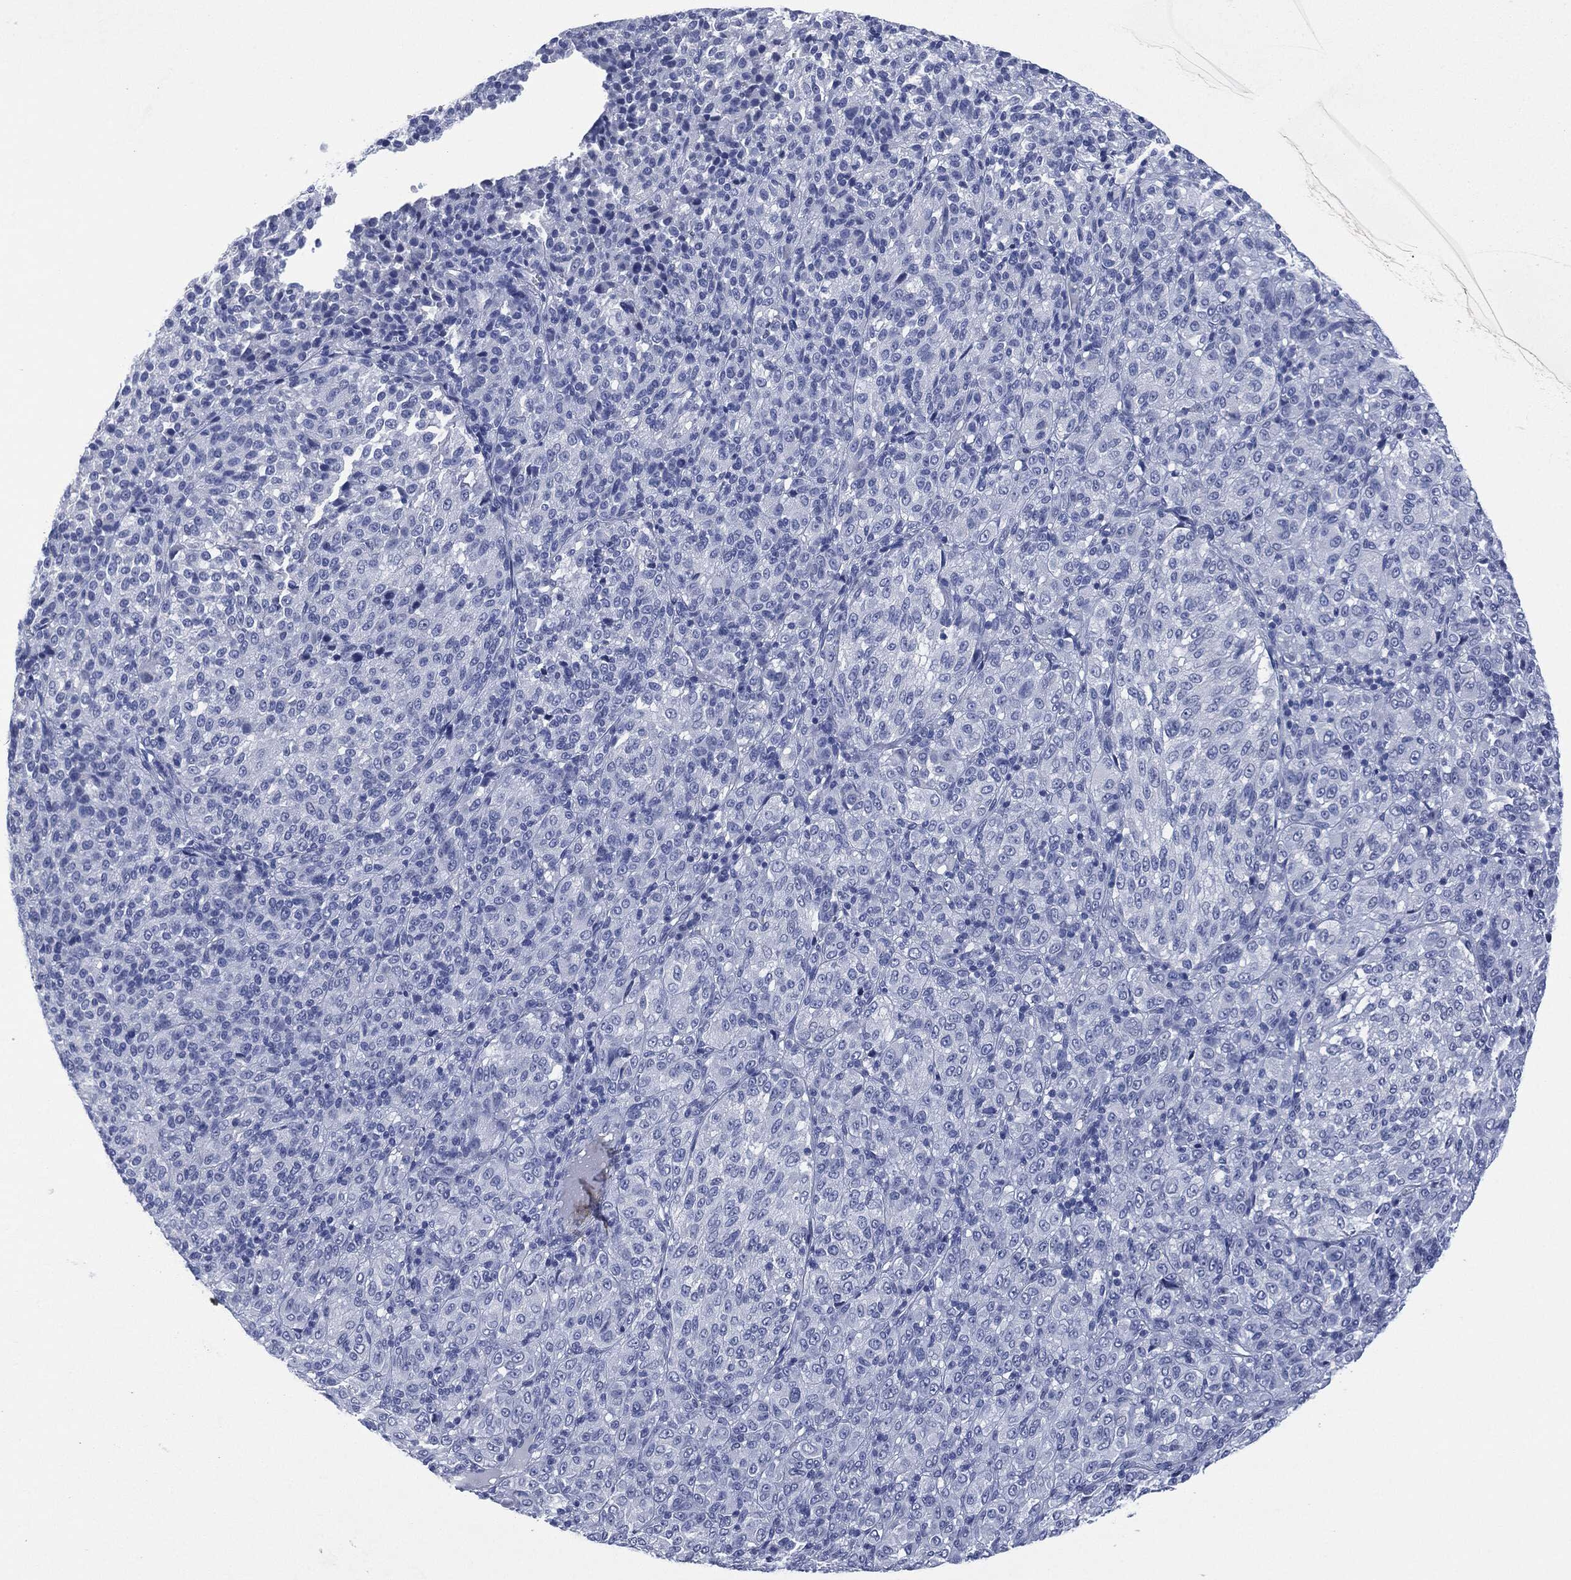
{"staining": {"intensity": "negative", "quantity": "none", "location": "none"}, "tissue": "melanoma", "cell_type": "Tumor cells", "image_type": "cancer", "snomed": [{"axis": "morphology", "description": "Malignant melanoma, Metastatic site"}, {"axis": "topography", "description": "Brain"}], "caption": "There is no significant staining in tumor cells of melanoma. Brightfield microscopy of immunohistochemistry stained with DAB (3,3'-diaminobenzidine) (brown) and hematoxylin (blue), captured at high magnification.", "gene": "MUC16", "patient": {"sex": "female", "age": 56}}